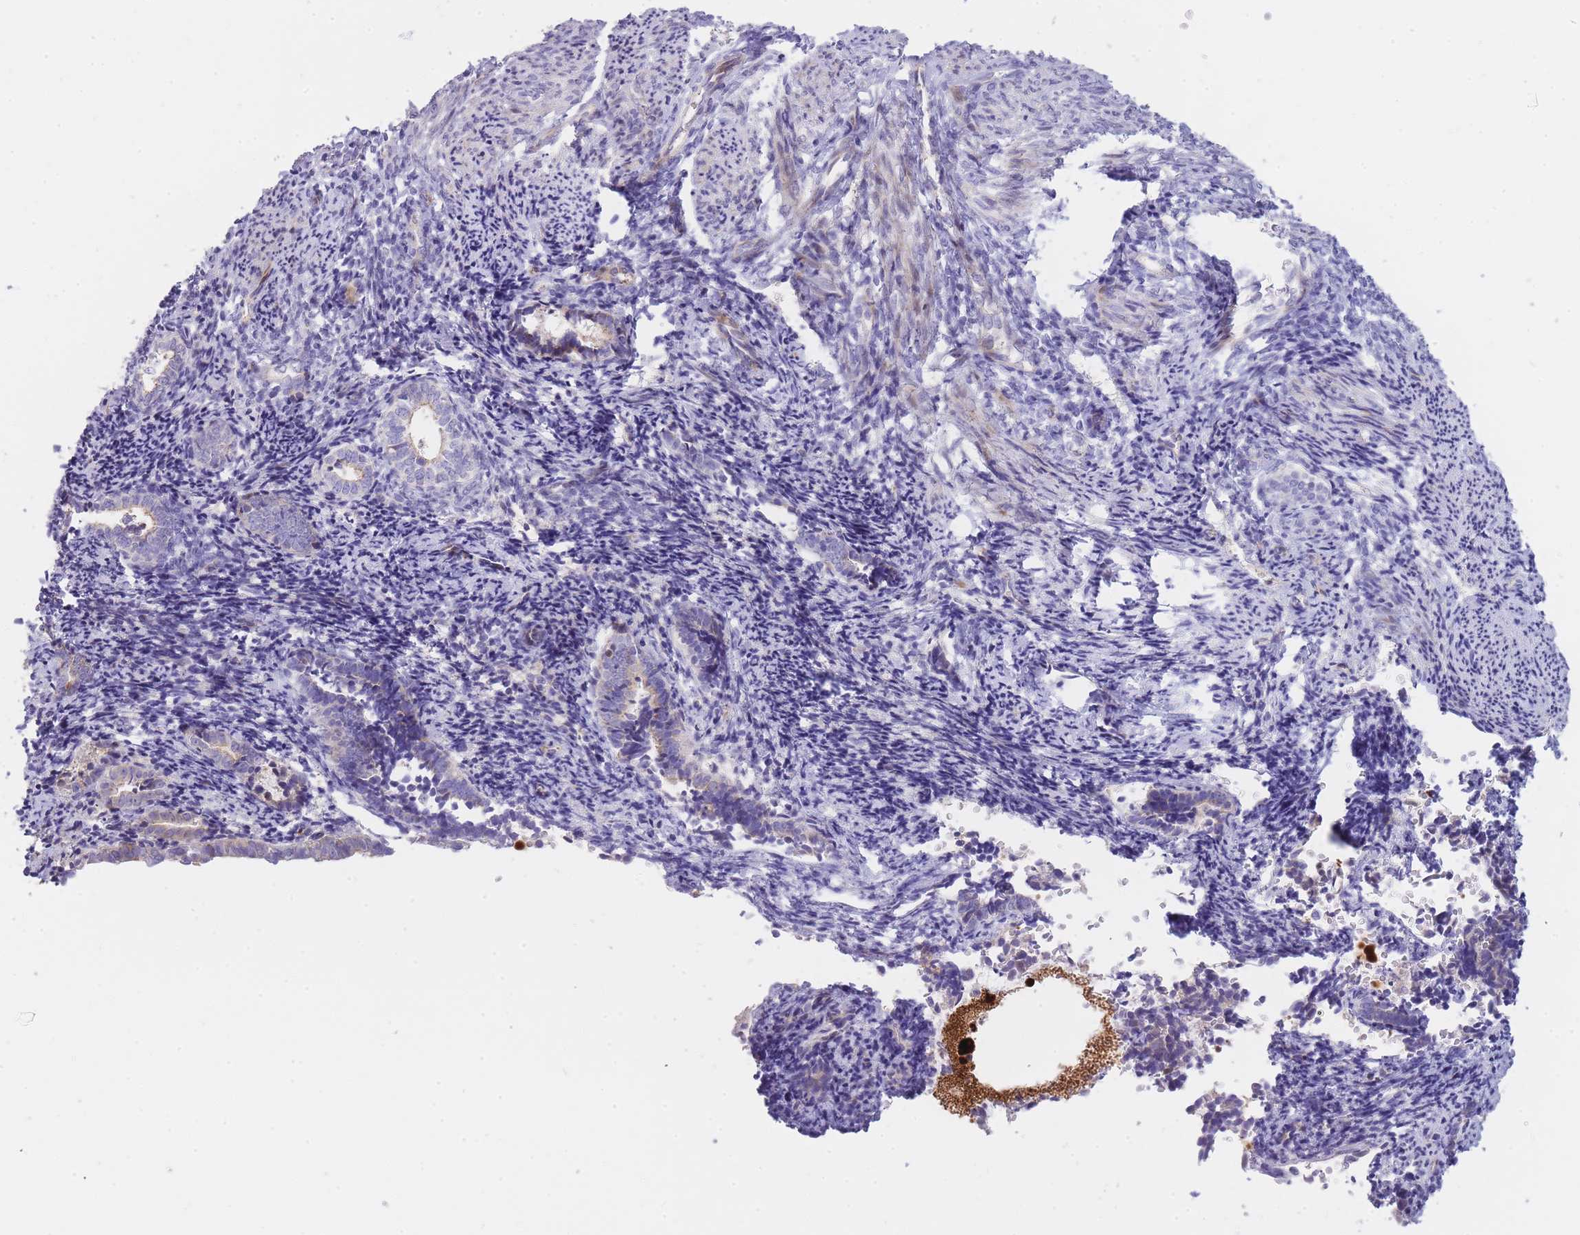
{"staining": {"intensity": "negative", "quantity": "none", "location": "none"}, "tissue": "endometrium", "cell_type": "Cells in endometrial stroma", "image_type": "normal", "snomed": [{"axis": "morphology", "description": "Normal tissue, NOS"}, {"axis": "topography", "description": "Endometrium"}], "caption": "There is no significant positivity in cells in endometrial stroma of endometrium. (DAB (3,3'-diaminobenzidine) immunohistochemistry with hematoxylin counter stain).", "gene": "ATP5MC2", "patient": {"sex": "female", "age": 54}}